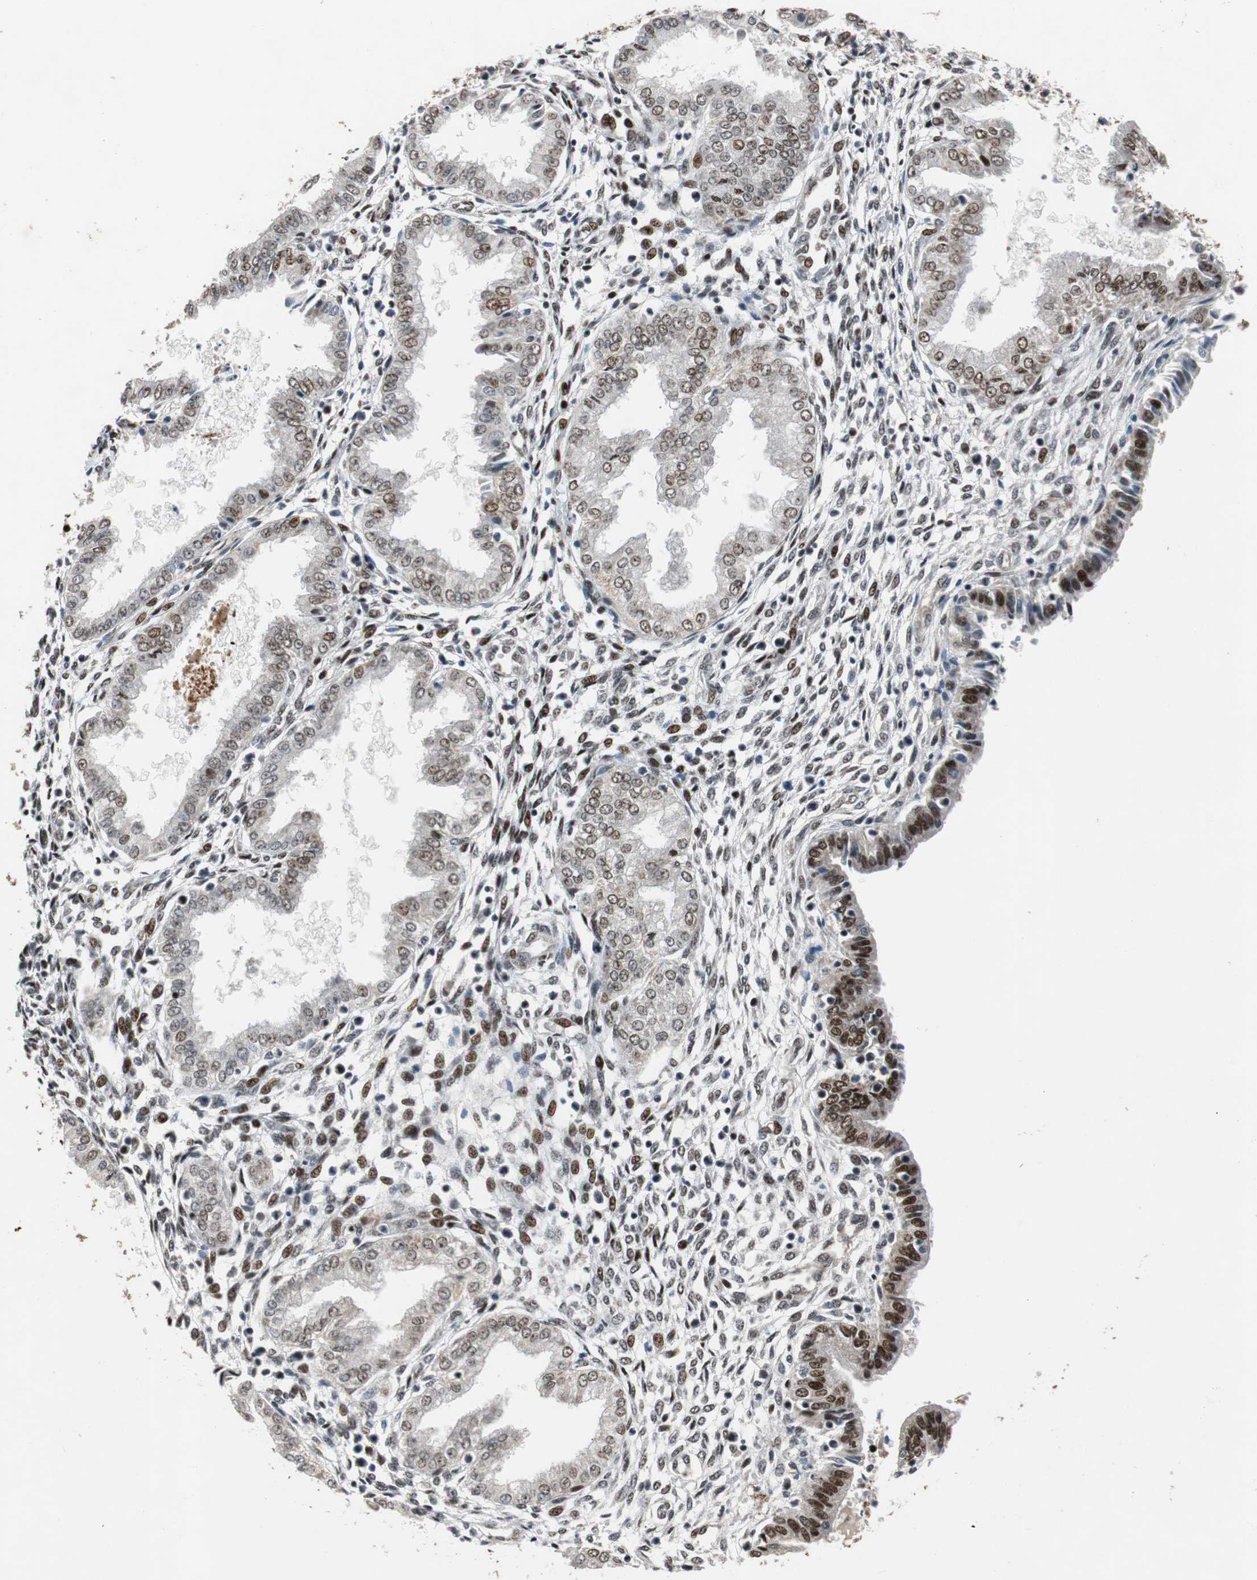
{"staining": {"intensity": "strong", "quantity": ">75%", "location": "nuclear"}, "tissue": "endometrium", "cell_type": "Cells in endometrial stroma", "image_type": "normal", "snomed": [{"axis": "morphology", "description": "Normal tissue, NOS"}, {"axis": "topography", "description": "Endometrium"}], "caption": "Immunohistochemical staining of benign endometrium displays high levels of strong nuclear staining in about >75% of cells in endometrial stroma.", "gene": "NBL1", "patient": {"sex": "female", "age": 33}}